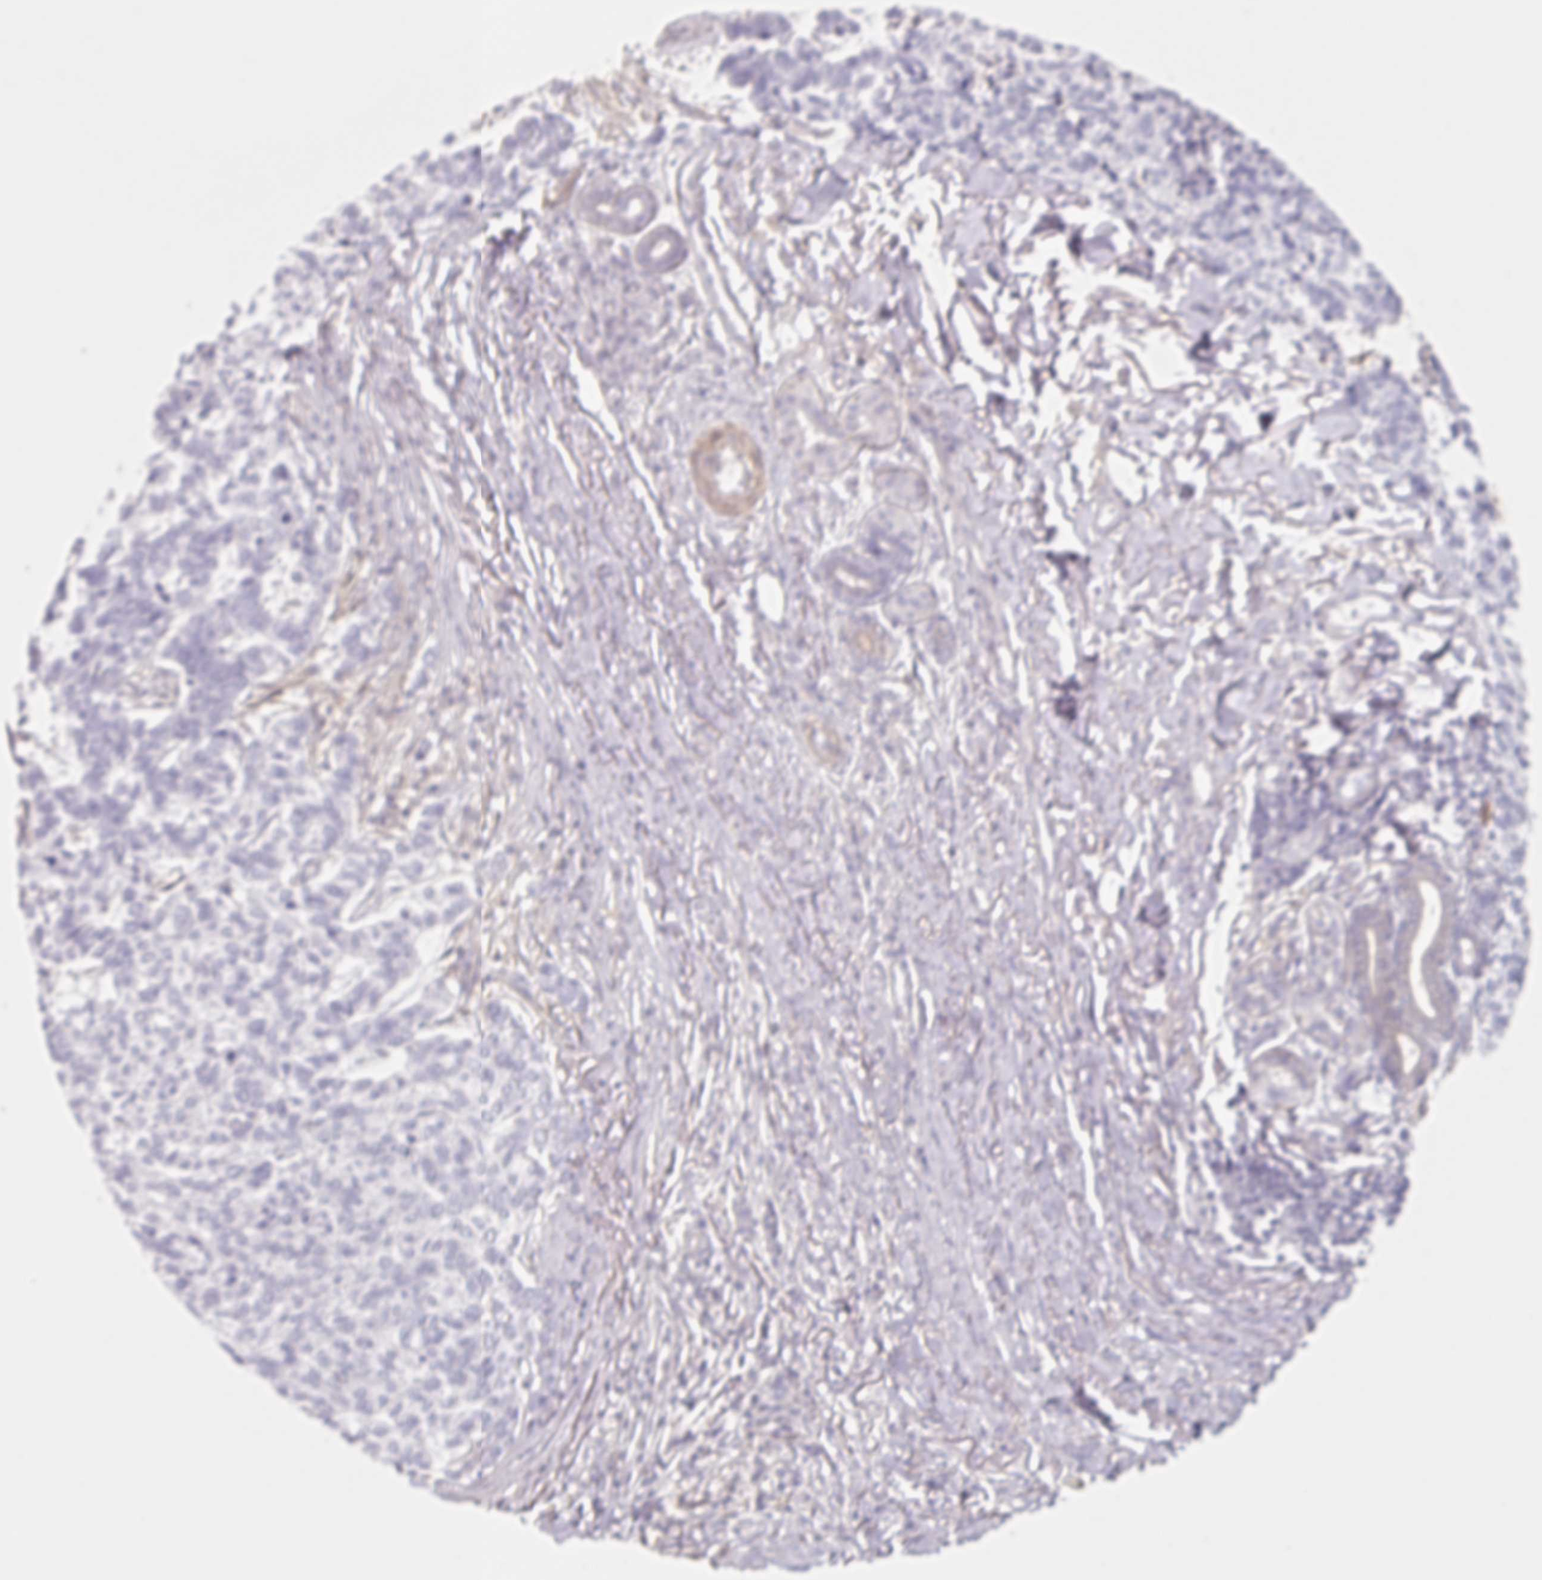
{"staining": {"intensity": "negative", "quantity": "none", "location": "none"}, "tissue": "skin cancer", "cell_type": "Tumor cells", "image_type": "cancer", "snomed": [{"axis": "morphology", "description": "Basal cell carcinoma"}, {"axis": "topography", "description": "Skin"}], "caption": "The immunohistochemistry (IHC) photomicrograph has no significant expression in tumor cells of skin cancer (basal cell carcinoma) tissue. Brightfield microscopy of immunohistochemistry (IHC) stained with DAB (brown) and hematoxylin (blue), captured at high magnification.", "gene": "LRRC23", "patient": {"sex": "female", "age": 65}}